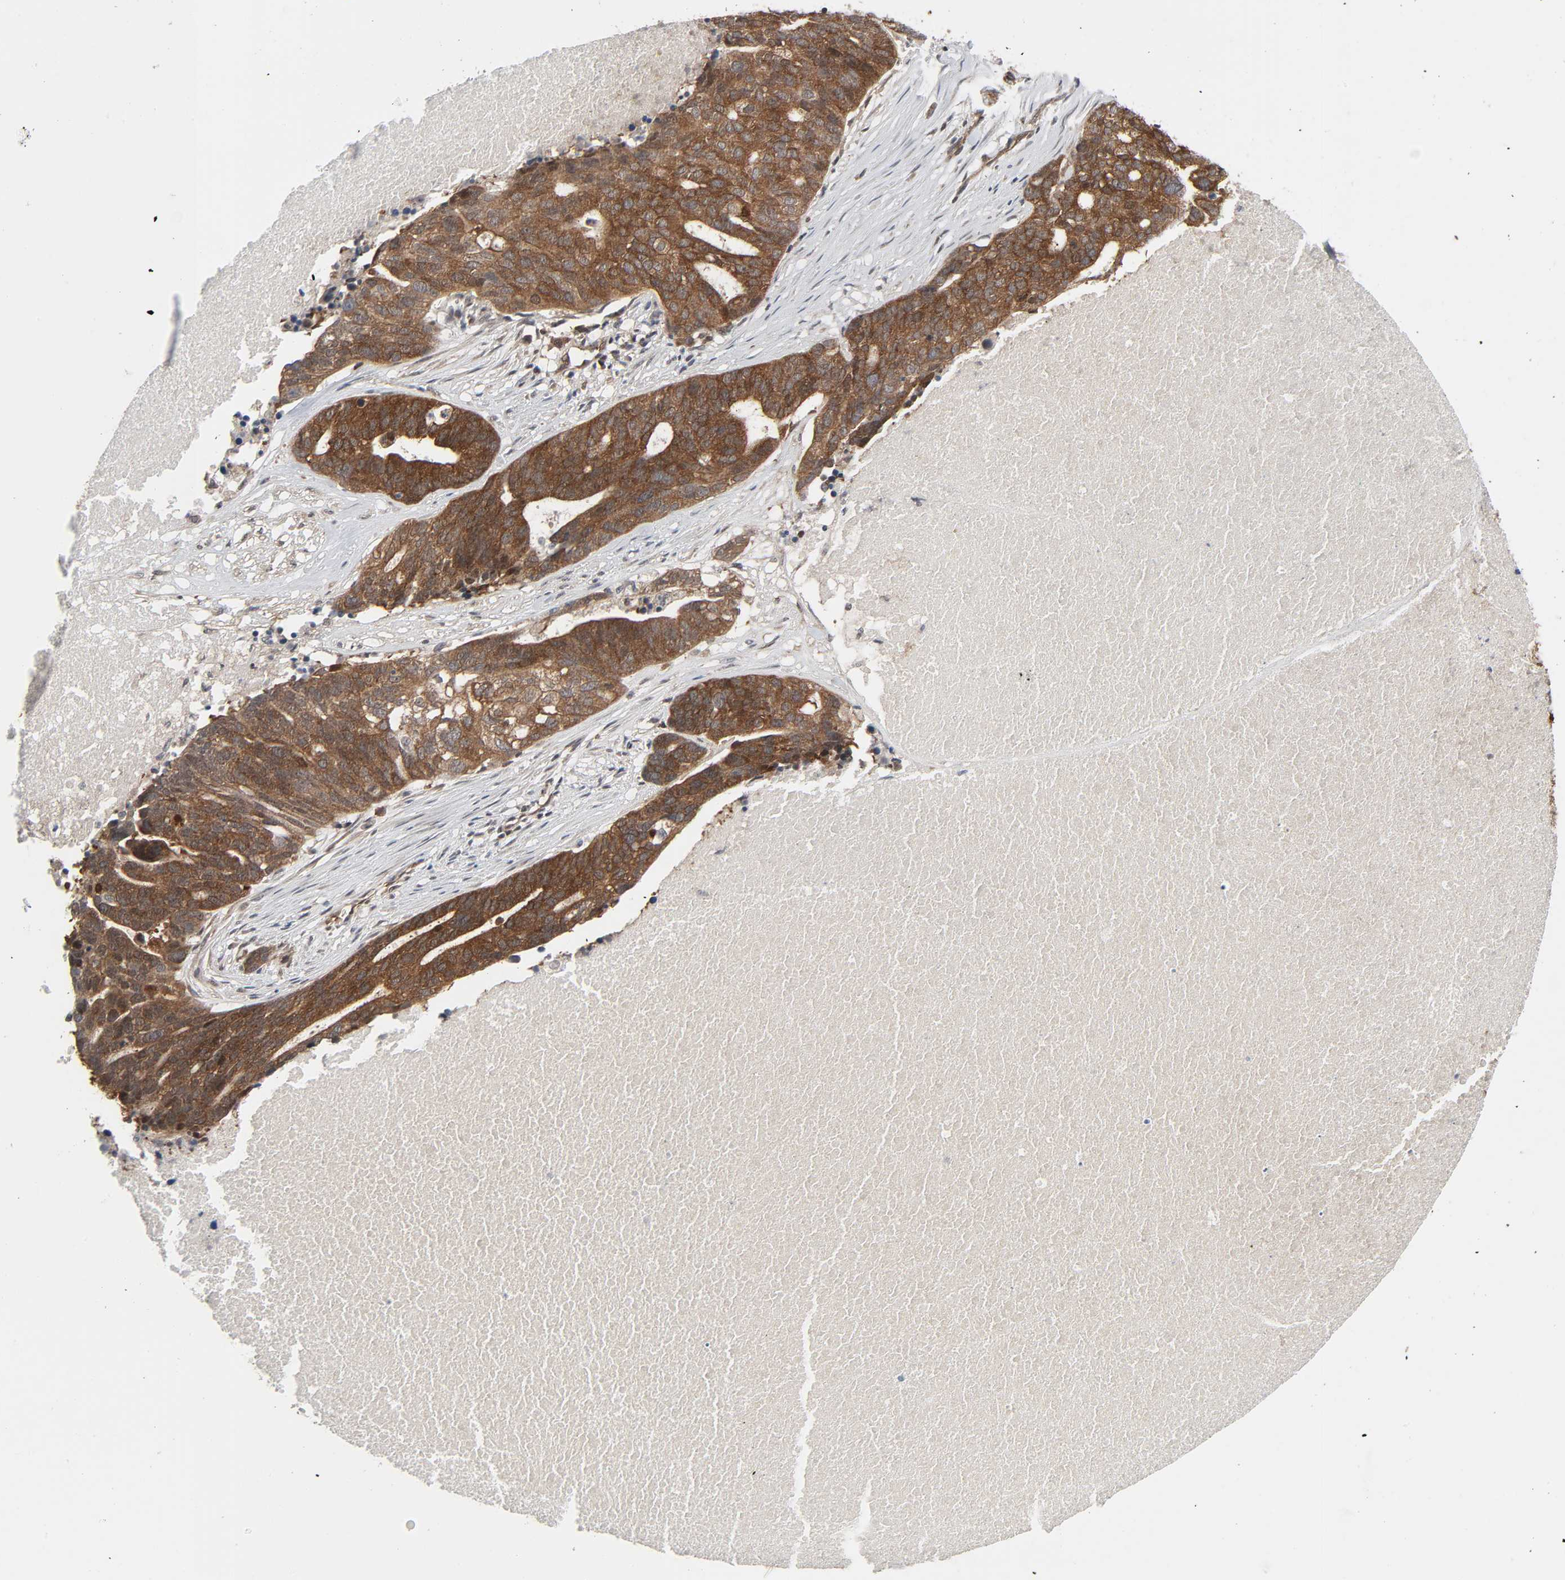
{"staining": {"intensity": "moderate", "quantity": ">75%", "location": "cytoplasmic/membranous"}, "tissue": "ovarian cancer", "cell_type": "Tumor cells", "image_type": "cancer", "snomed": [{"axis": "morphology", "description": "Cystadenocarcinoma, serous, NOS"}, {"axis": "topography", "description": "Ovary"}], "caption": "Immunohistochemical staining of human serous cystadenocarcinoma (ovarian) displays moderate cytoplasmic/membranous protein expression in approximately >75% of tumor cells.", "gene": "GSK3A", "patient": {"sex": "female", "age": 59}}